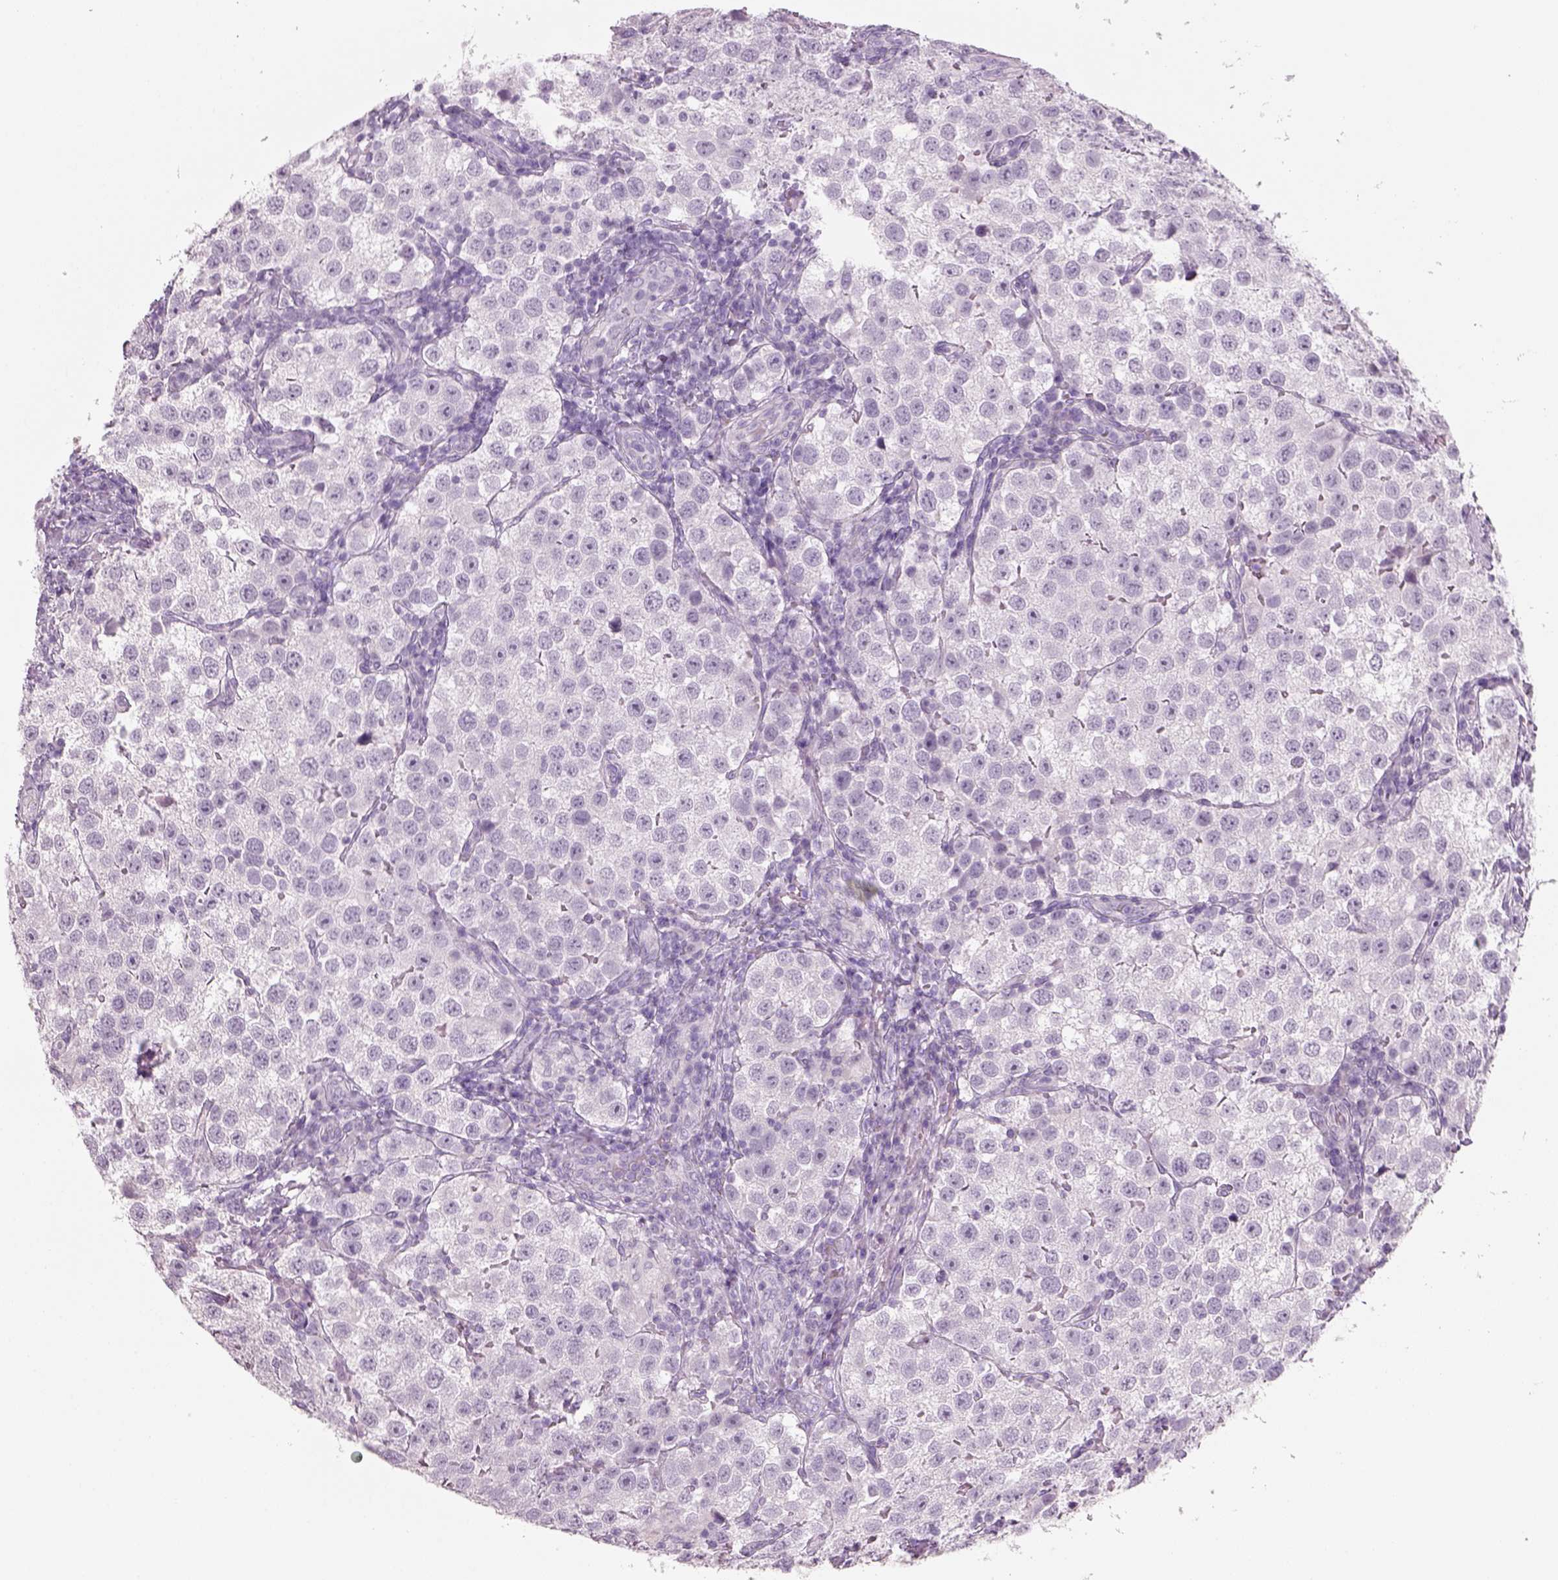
{"staining": {"intensity": "negative", "quantity": "none", "location": "none"}, "tissue": "testis cancer", "cell_type": "Tumor cells", "image_type": "cancer", "snomed": [{"axis": "morphology", "description": "Seminoma, NOS"}, {"axis": "topography", "description": "Testis"}], "caption": "High magnification brightfield microscopy of seminoma (testis) stained with DAB (brown) and counterstained with hematoxylin (blue): tumor cells show no significant positivity. (Immunohistochemistry, brightfield microscopy, high magnification).", "gene": "SLC6A2", "patient": {"sex": "male", "age": 37}}